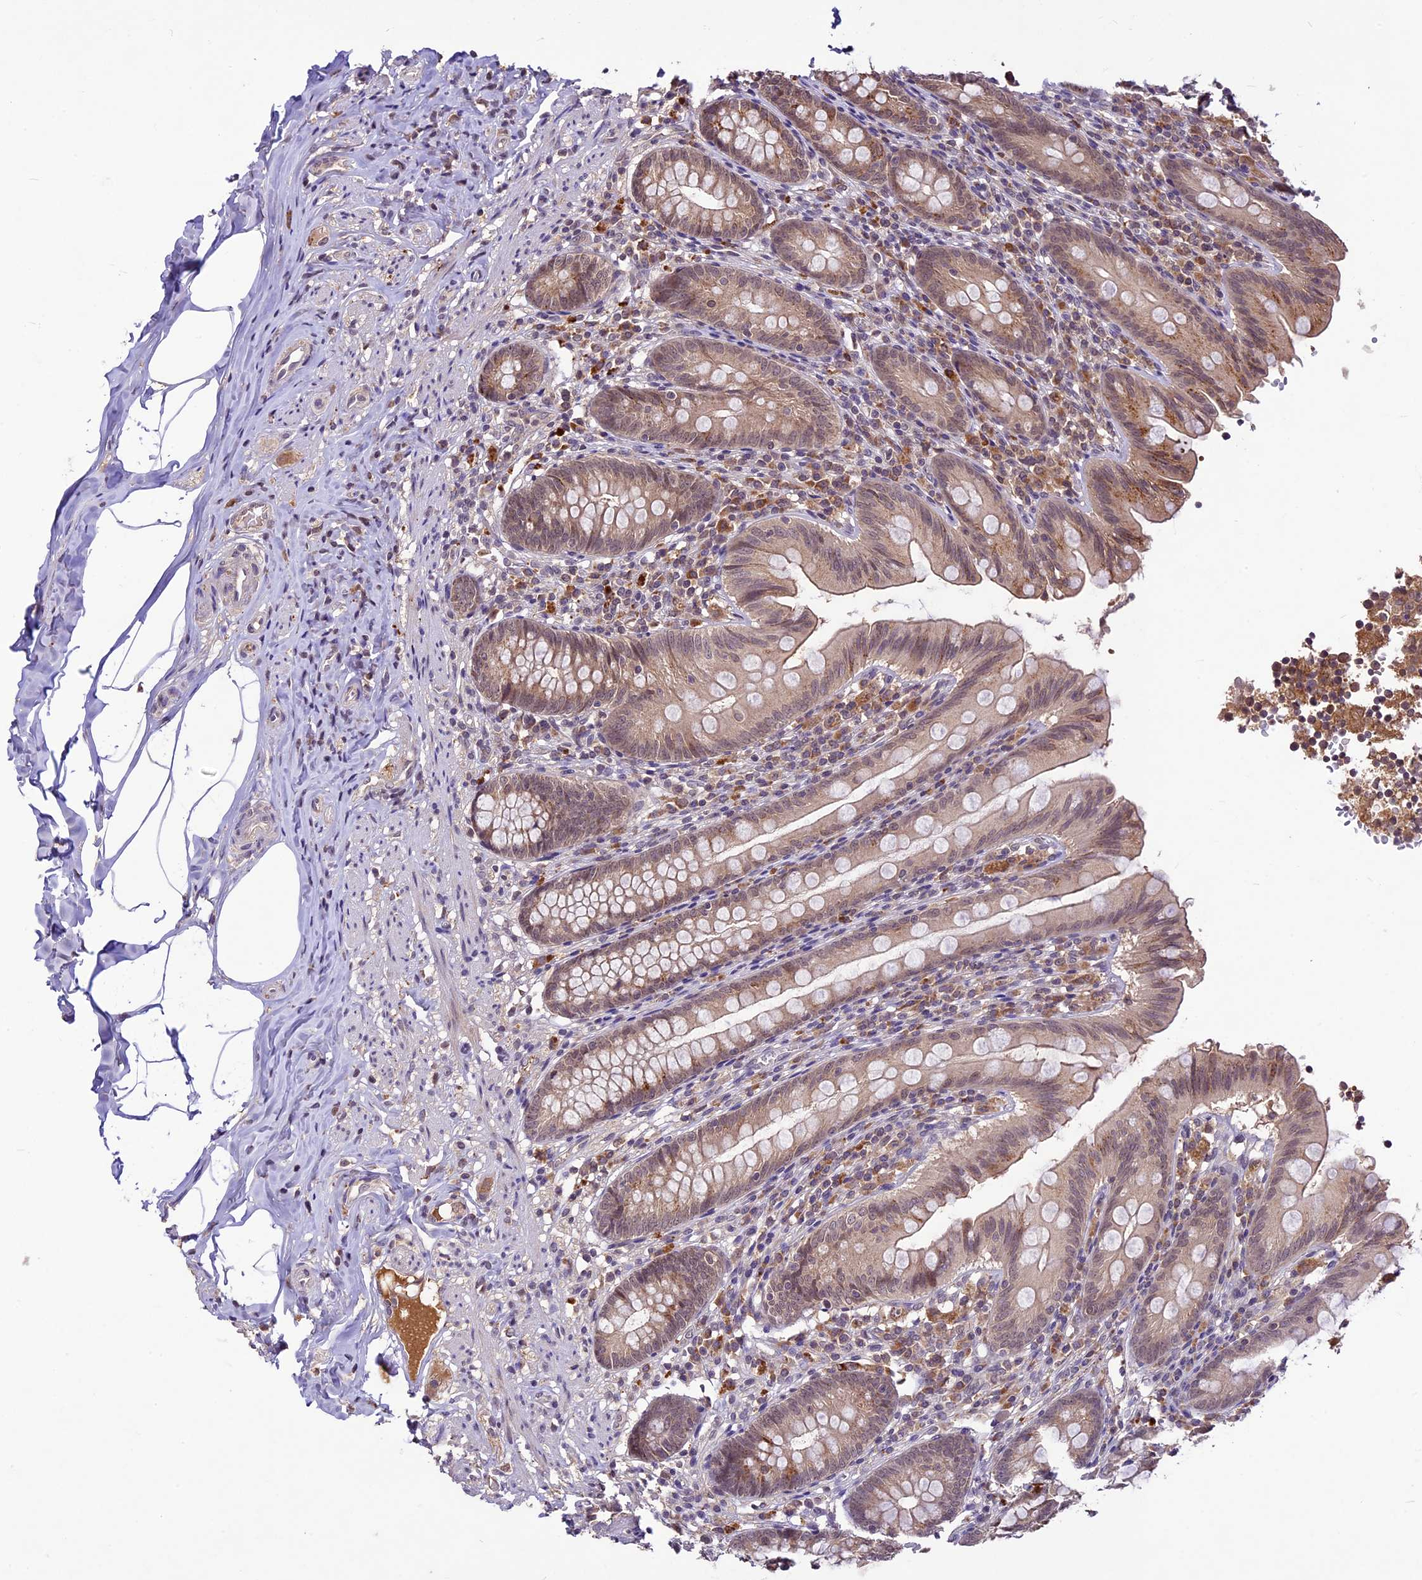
{"staining": {"intensity": "weak", "quantity": ">75%", "location": "cytoplasmic/membranous,nuclear"}, "tissue": "appendix", "cell_type": "Glandular cells", "image_type": "normal", "snomed": [{"axis": "morphology", "description": "Normal tissue, NOS"}, {"axis": "topography", "description": "Appendix"}], "caption": "IHC histopathology image of unremarkable human appendix stained for a protein (brown), which shows low levels of weak cytoplasmic/membranous,nuclear expression in approximately >75% of glandular cells.", "gene": "ATP10A", "patient": {"sex": "male", "age": 55}}